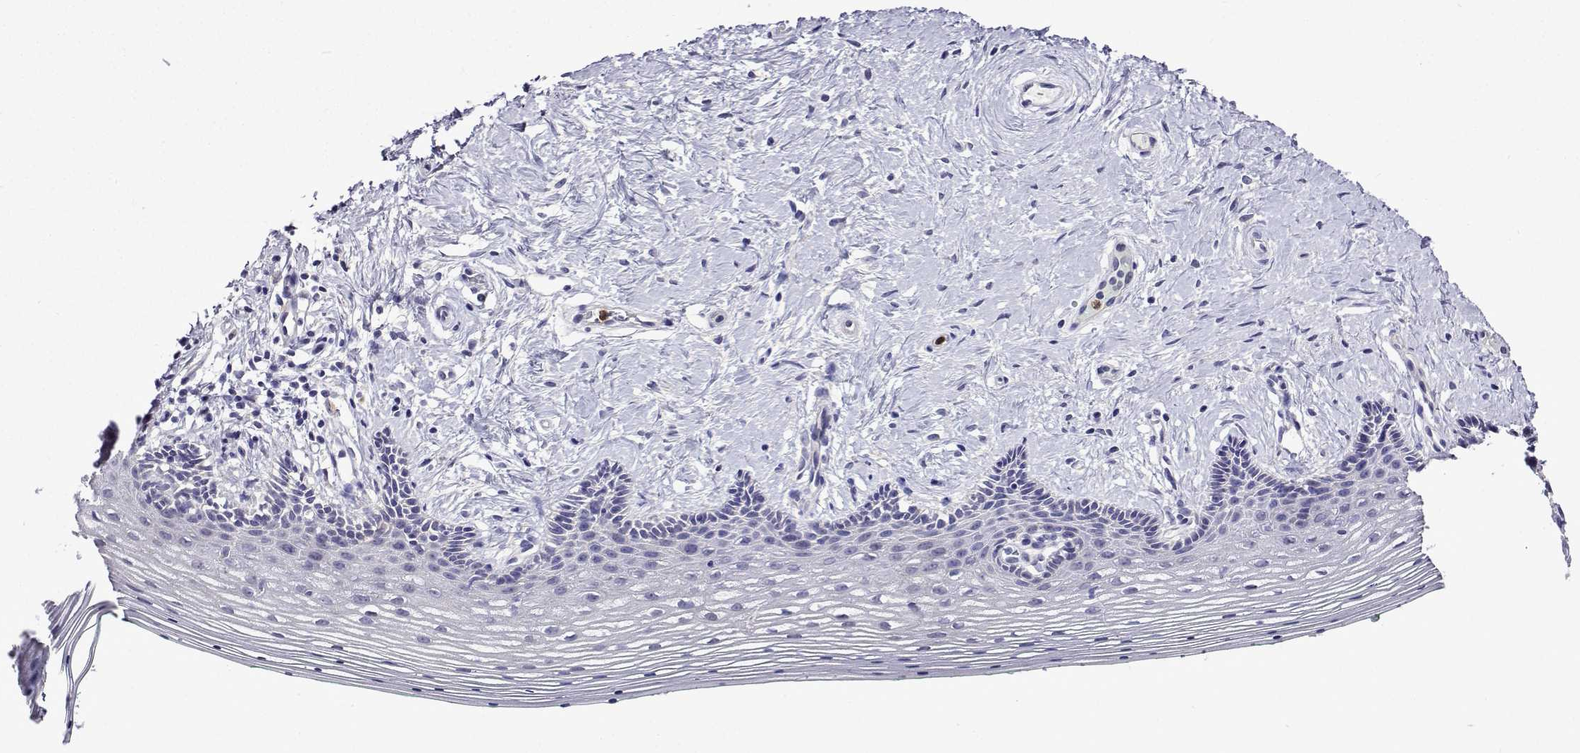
{"staining": {"intensity": "negative", "quantity": "none", "location": "none"}, "tissue": "vagina", "cell_type": "Squamous epithelial cells", "image_type": "normal", "snomed": [{"axis": "morphology", "description": "Normal tissue, NOS"}, {"axis": "topography", "description": "Vagina"}], "caption": "Immunohistochemistry micrograph of normal human vagina stained for a protein (brown), which shows no staining in squamous epithelial cells.", "gene": "SULT2A1", "patient": {"sex": "female", "age": 42}}